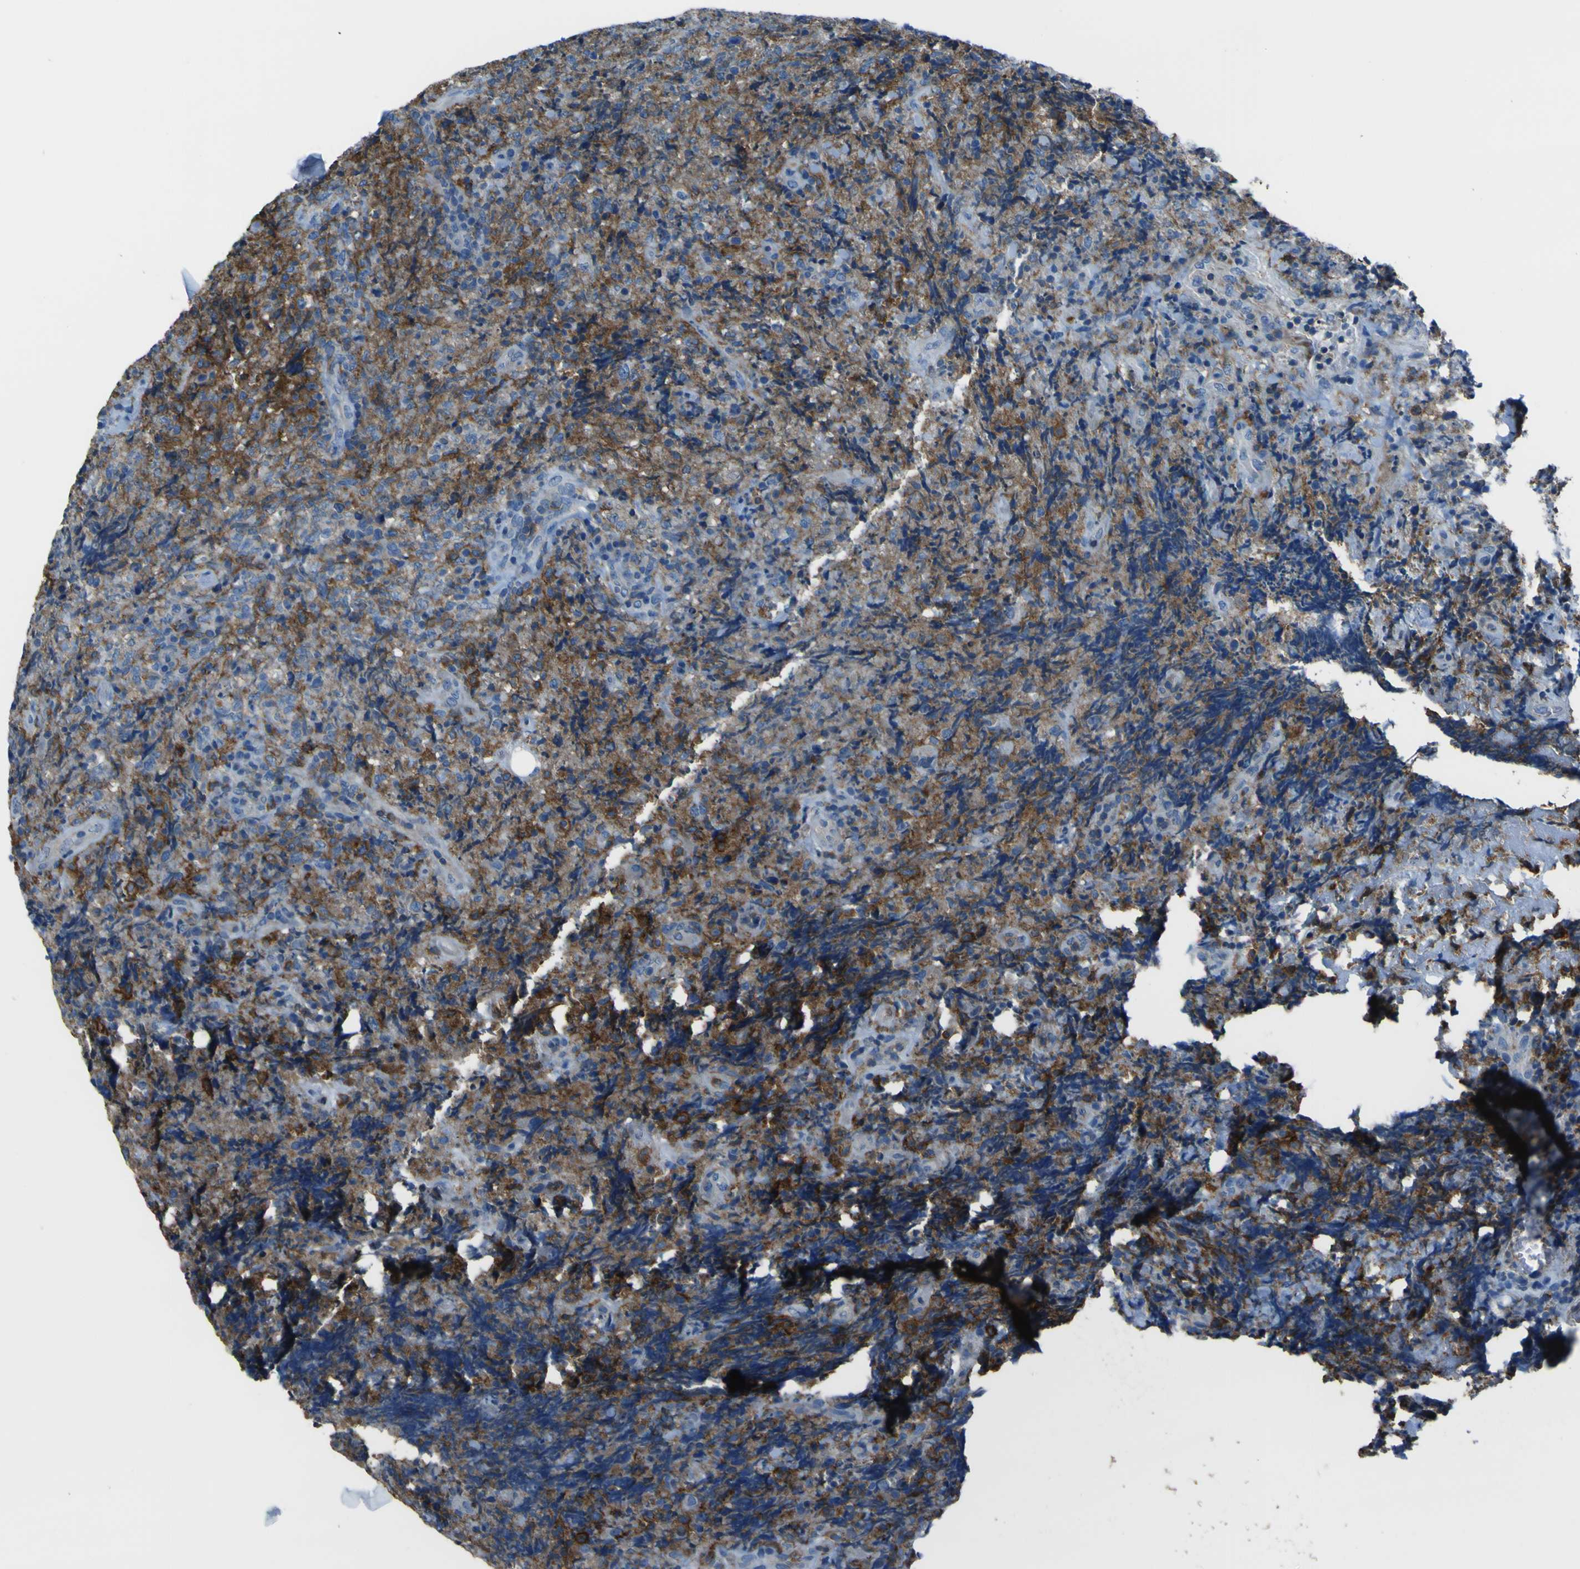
{"staining": {"intensity": "moderate", "quantity": "25%-75%", "location": "cytoplasmic/membranous"}, "tissue": "lymphoma", "cell_type": "Tumor cells", "image_type": "cancer", "snomed": [{"axis": "morphology", "description": "Malignant lymphoma, non-Hodgkin's type, High grade"}, {"axis": "topography", "description": "Tonsil"}], "caption": "IHC (DAB (3,3'-diaminobenzidine)) staining of lymphoma shows moderate cytoplasmic/membranous protein expression in about 25%-75% of tumor cells. Nuclei are stained in blue.", "gene": "LAIR1", "patient": {"sex": "female", "age": 36}}